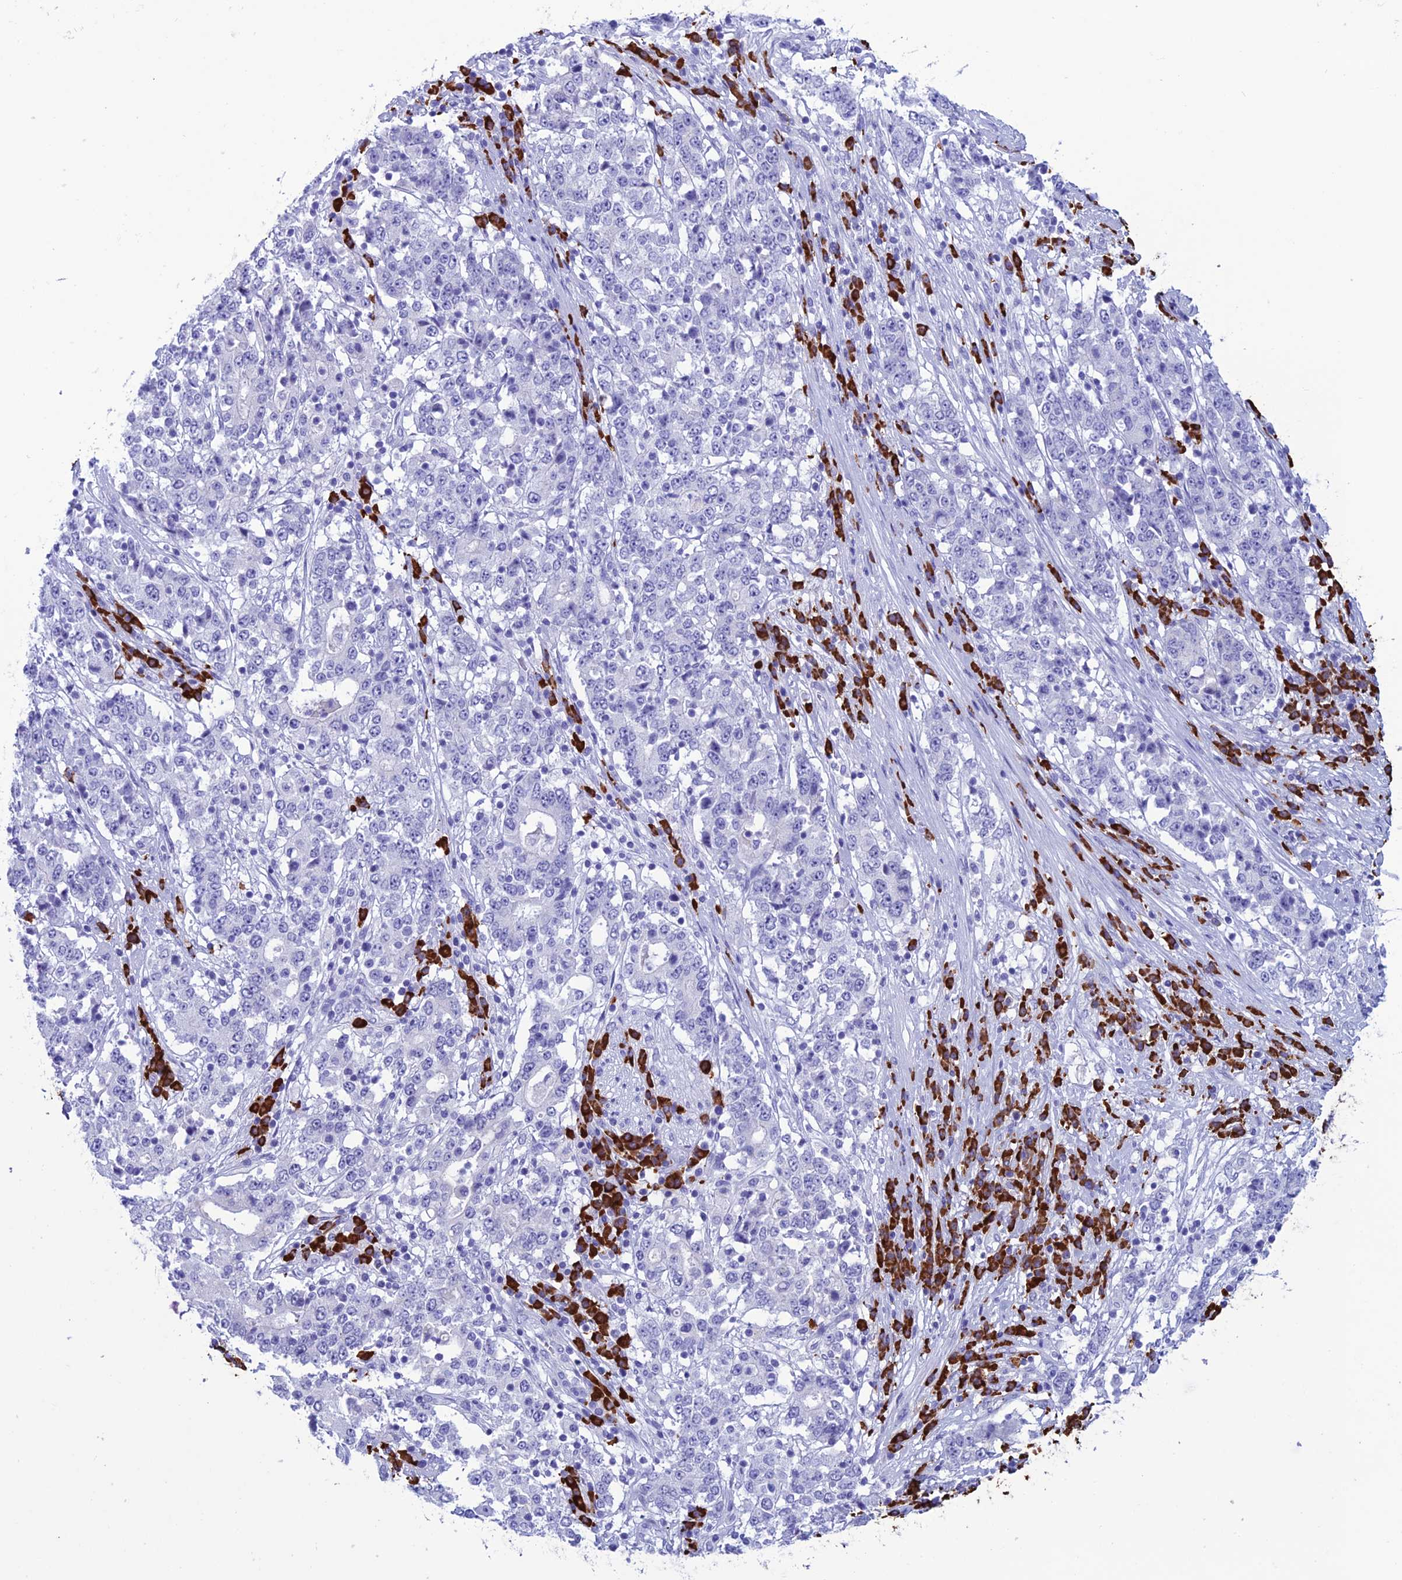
{"staining": {"intensity": "negative", "quantity": "none", "location": "none"}, "tissue": "stomach cancer", "cell_type": "Tumor cells", "image_type": "cancer", "snomed": [{"axis": "morphology", "description": "Adenocarcinoma, NOS"}, {"axis": "topography", "description": "Stomach"}], "caption": "There is no significant expression in tumor cells of adenocarcinoma (stomach).", "gene": "MZB1", "patient": {"sex": "male", "age": 59}}